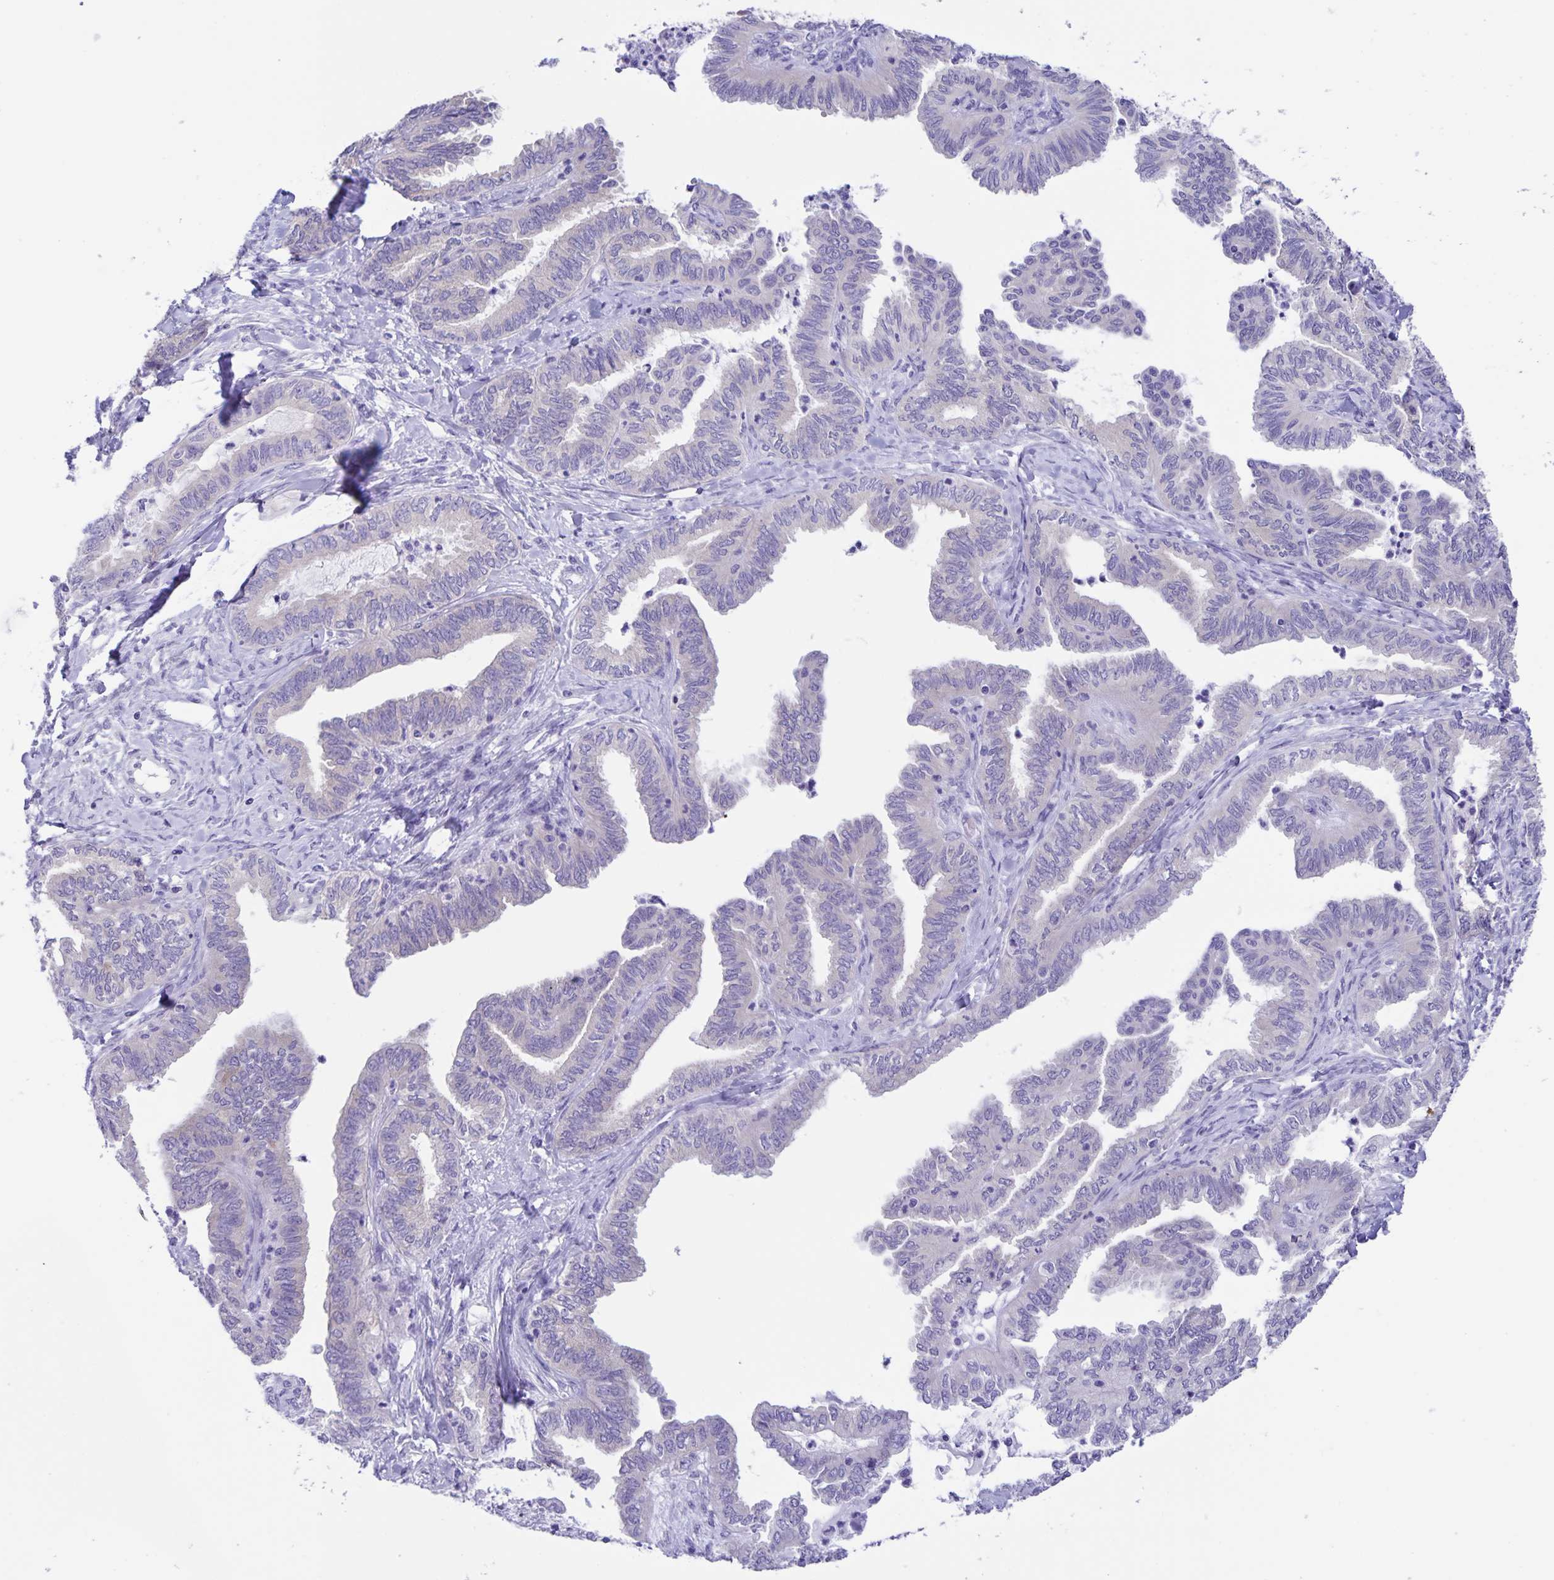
{"staining": {"intensity": "negative", "quantity": "none", "location": "none"}, "tissue": "ovarian cancer", "cell_type": "Tumor cells", "image_type": "cancer", "snomed": [{"axis": "morphology", "description": "Carcinoma, endometroid"}, {"axis": "topography", "description": "Ovary"}], "caption": "Endometroid carcinoma (ovarian) was stained to show a protein in brown. There is no significant positivity in tumor cells.", "gene": "CAPSL", "patient": {"sex": "female", "age": 70}}